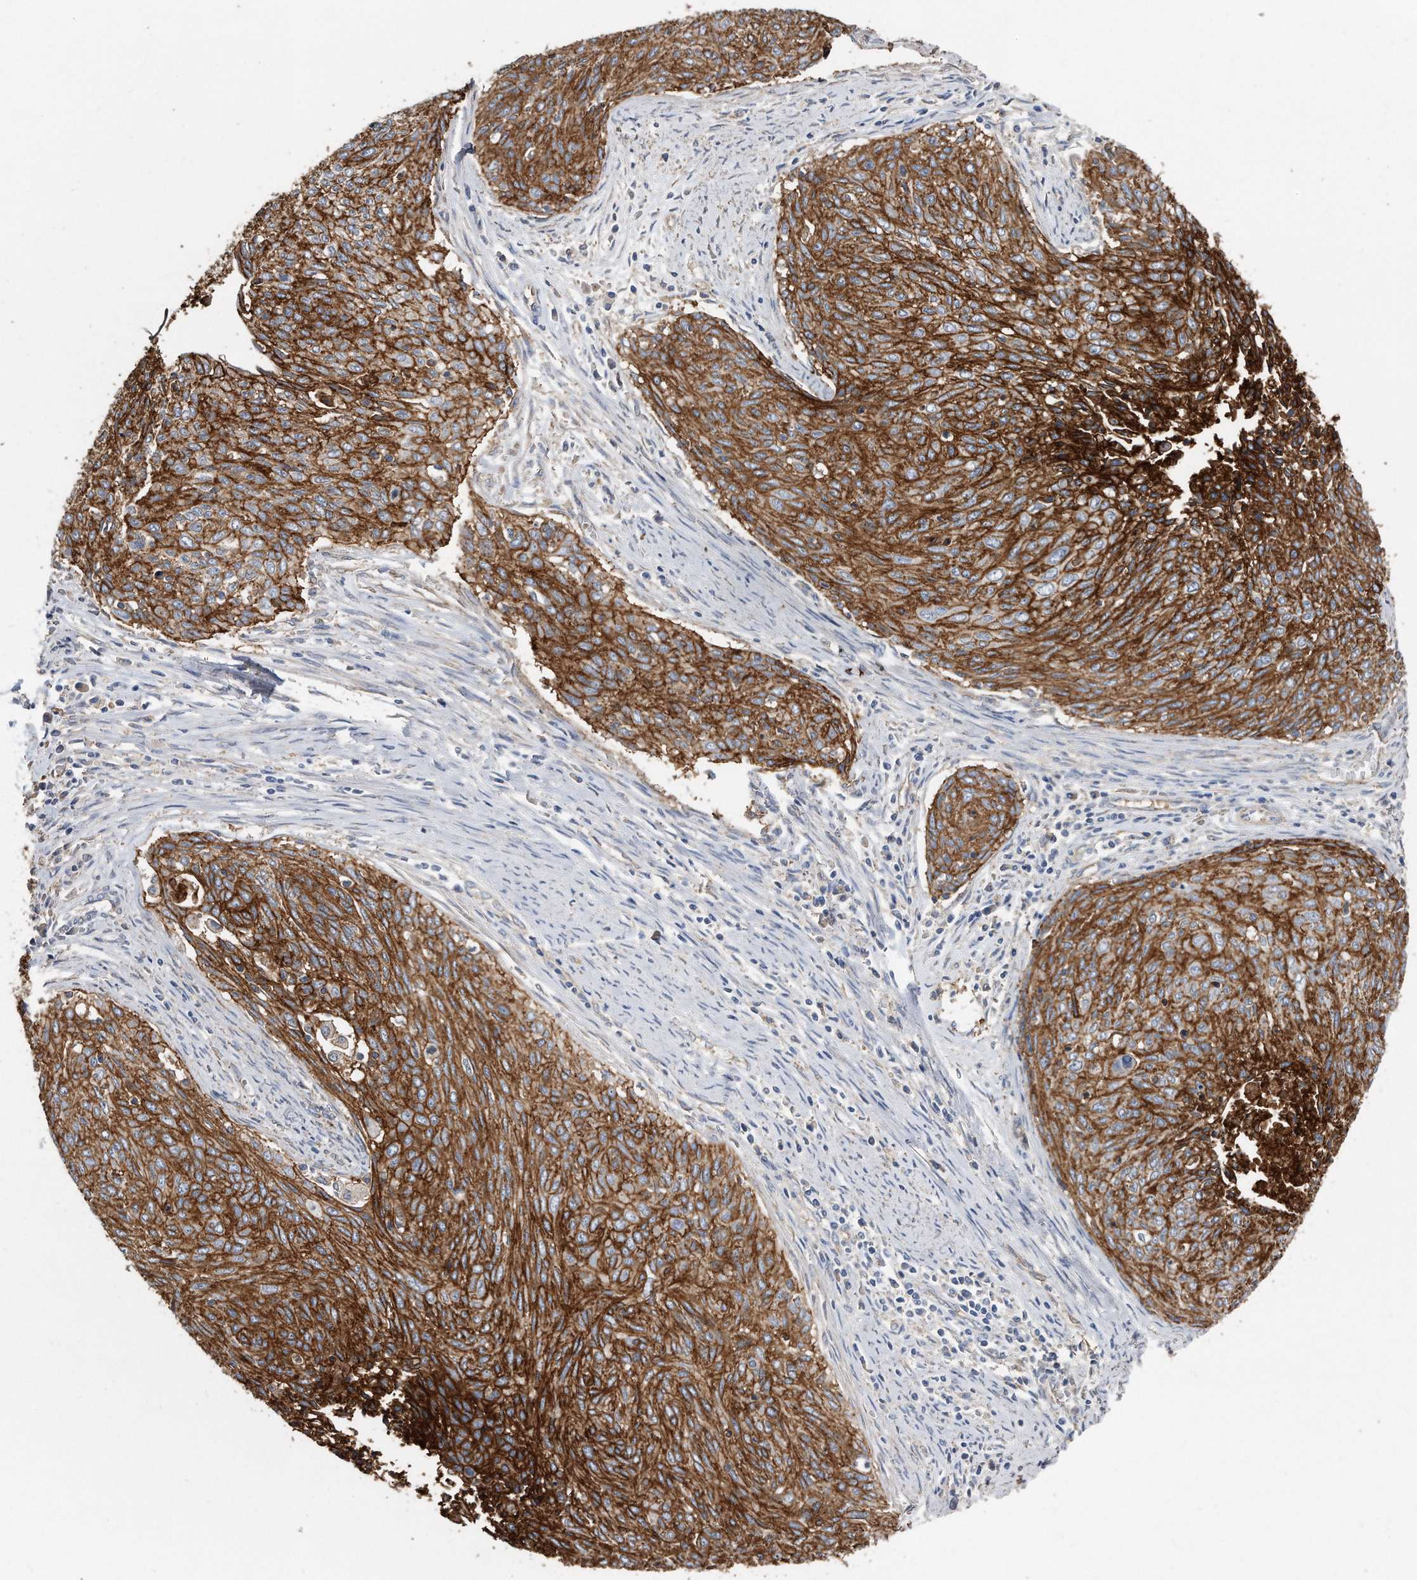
{"staining": {"intensity": "strong", "quantity": ">75%", "location": "cytoplasmic/membranous"}, "tissue": "cervical cancer", "cell_type": "Tumor cells", "image_type": "cancer", "snomed": [{"axis": "morphology", "description": "Squamous cell carcinoma, NOS"}, {"axis": "topography", "description": "Cervix"}], "caption": "Immunohistochemistry (IHC) photomicrograph of neoplastic tissue: cervical cancer stained using IHC reveals high levels of strong protein expression localized specifically in the cytoplasmic/membranous of tumor cells, appearing as a cytoplasmic/membranous brown color.", "gene": "CDCP1", "patient": {"sex": "female", "age": 55}}